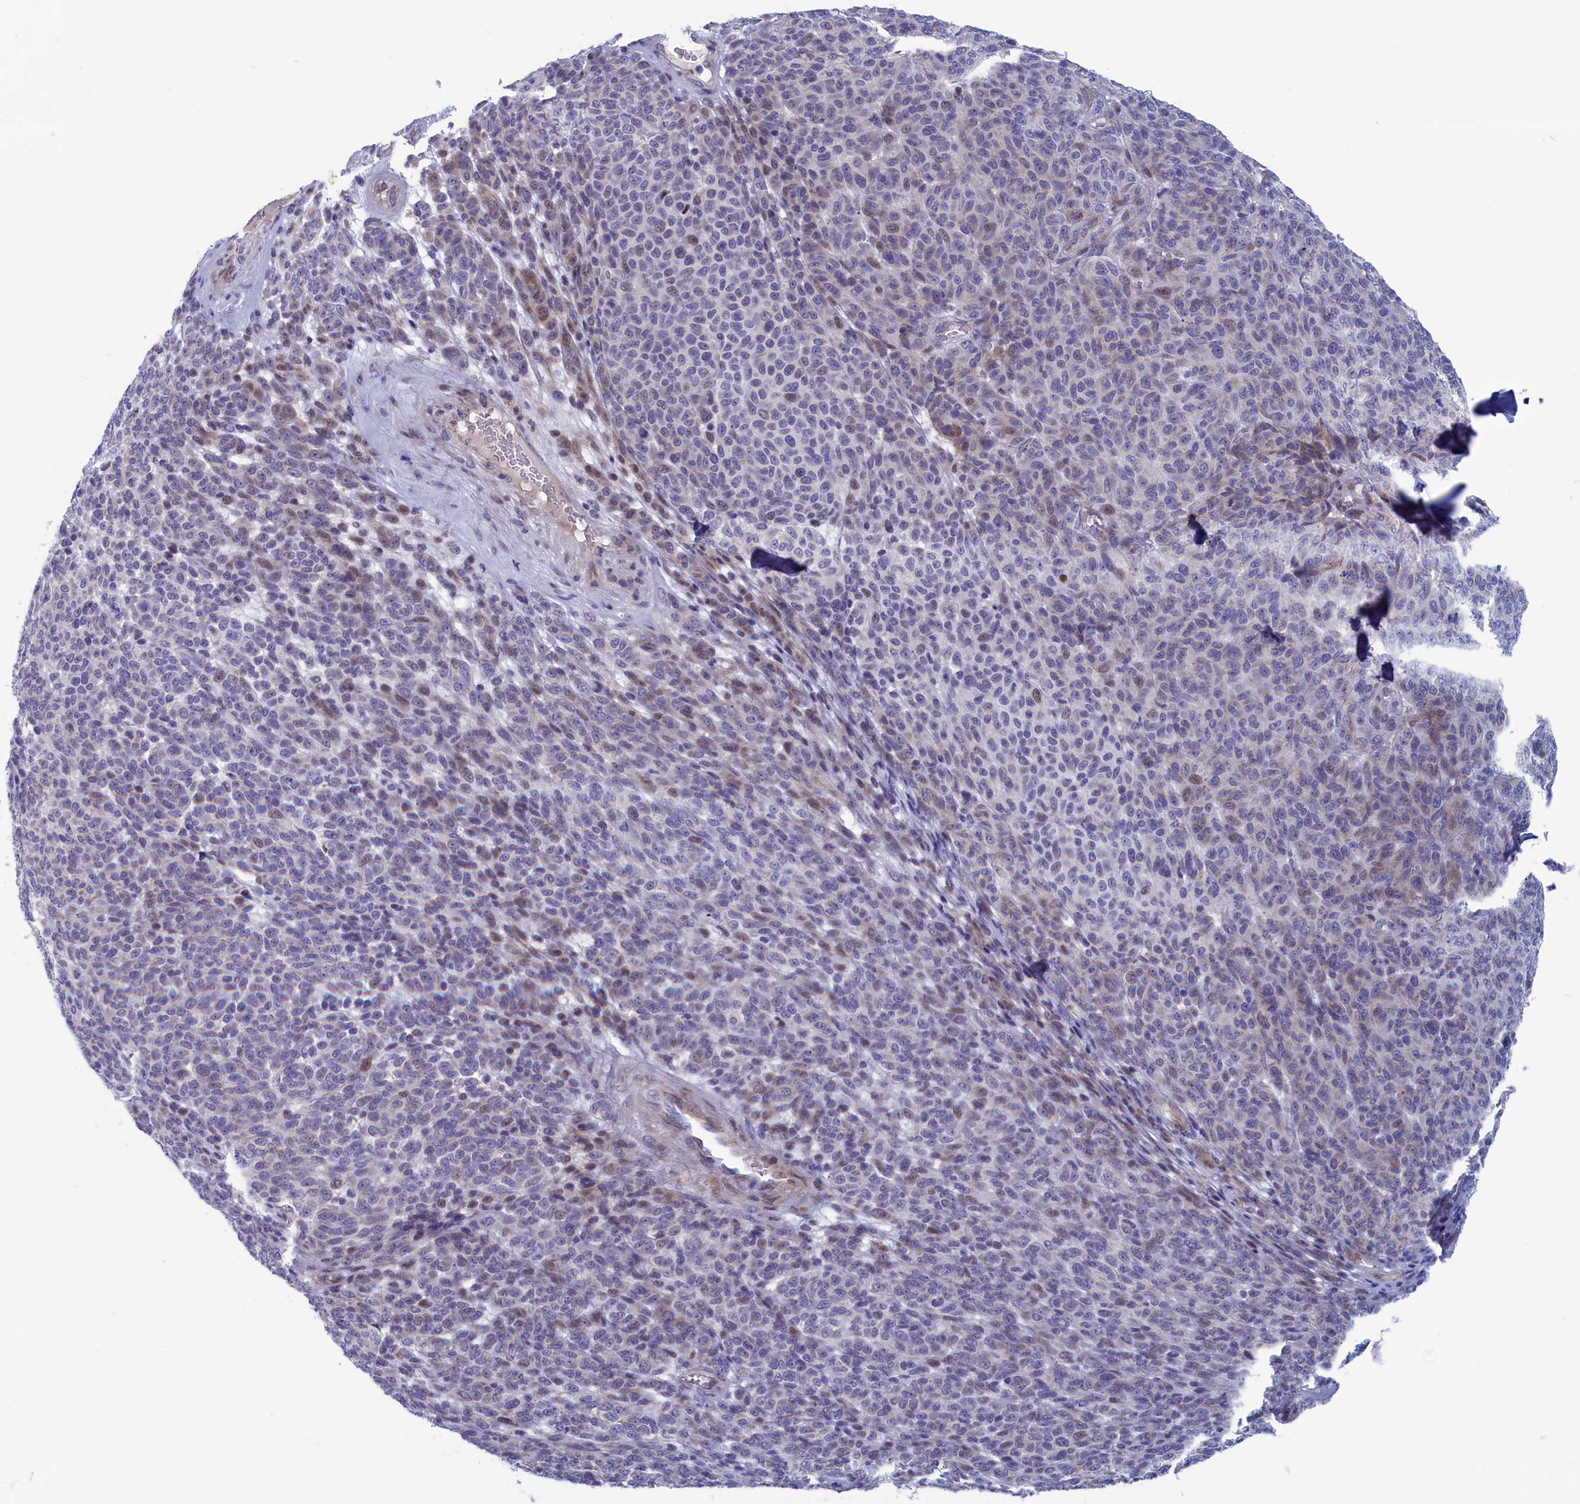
{"staining": {"intensity": "negative", "quantity": "none", "location": "none"}, "tissue": "melanoma", "cell_type": "Tumor cells", "image_type": "cancer", "snomed": [{"axis": "morphology", "description": "Malignant melanoma, NOS"}, {"axis": "topography", "description": "Skin"}], "caption": "An IHC photomicrograph of melanoma is shown. There is no staining in tumor cells of melanoma.", "gene": "NIBAN3", "patient": {"sex": "male", "age": 49}}